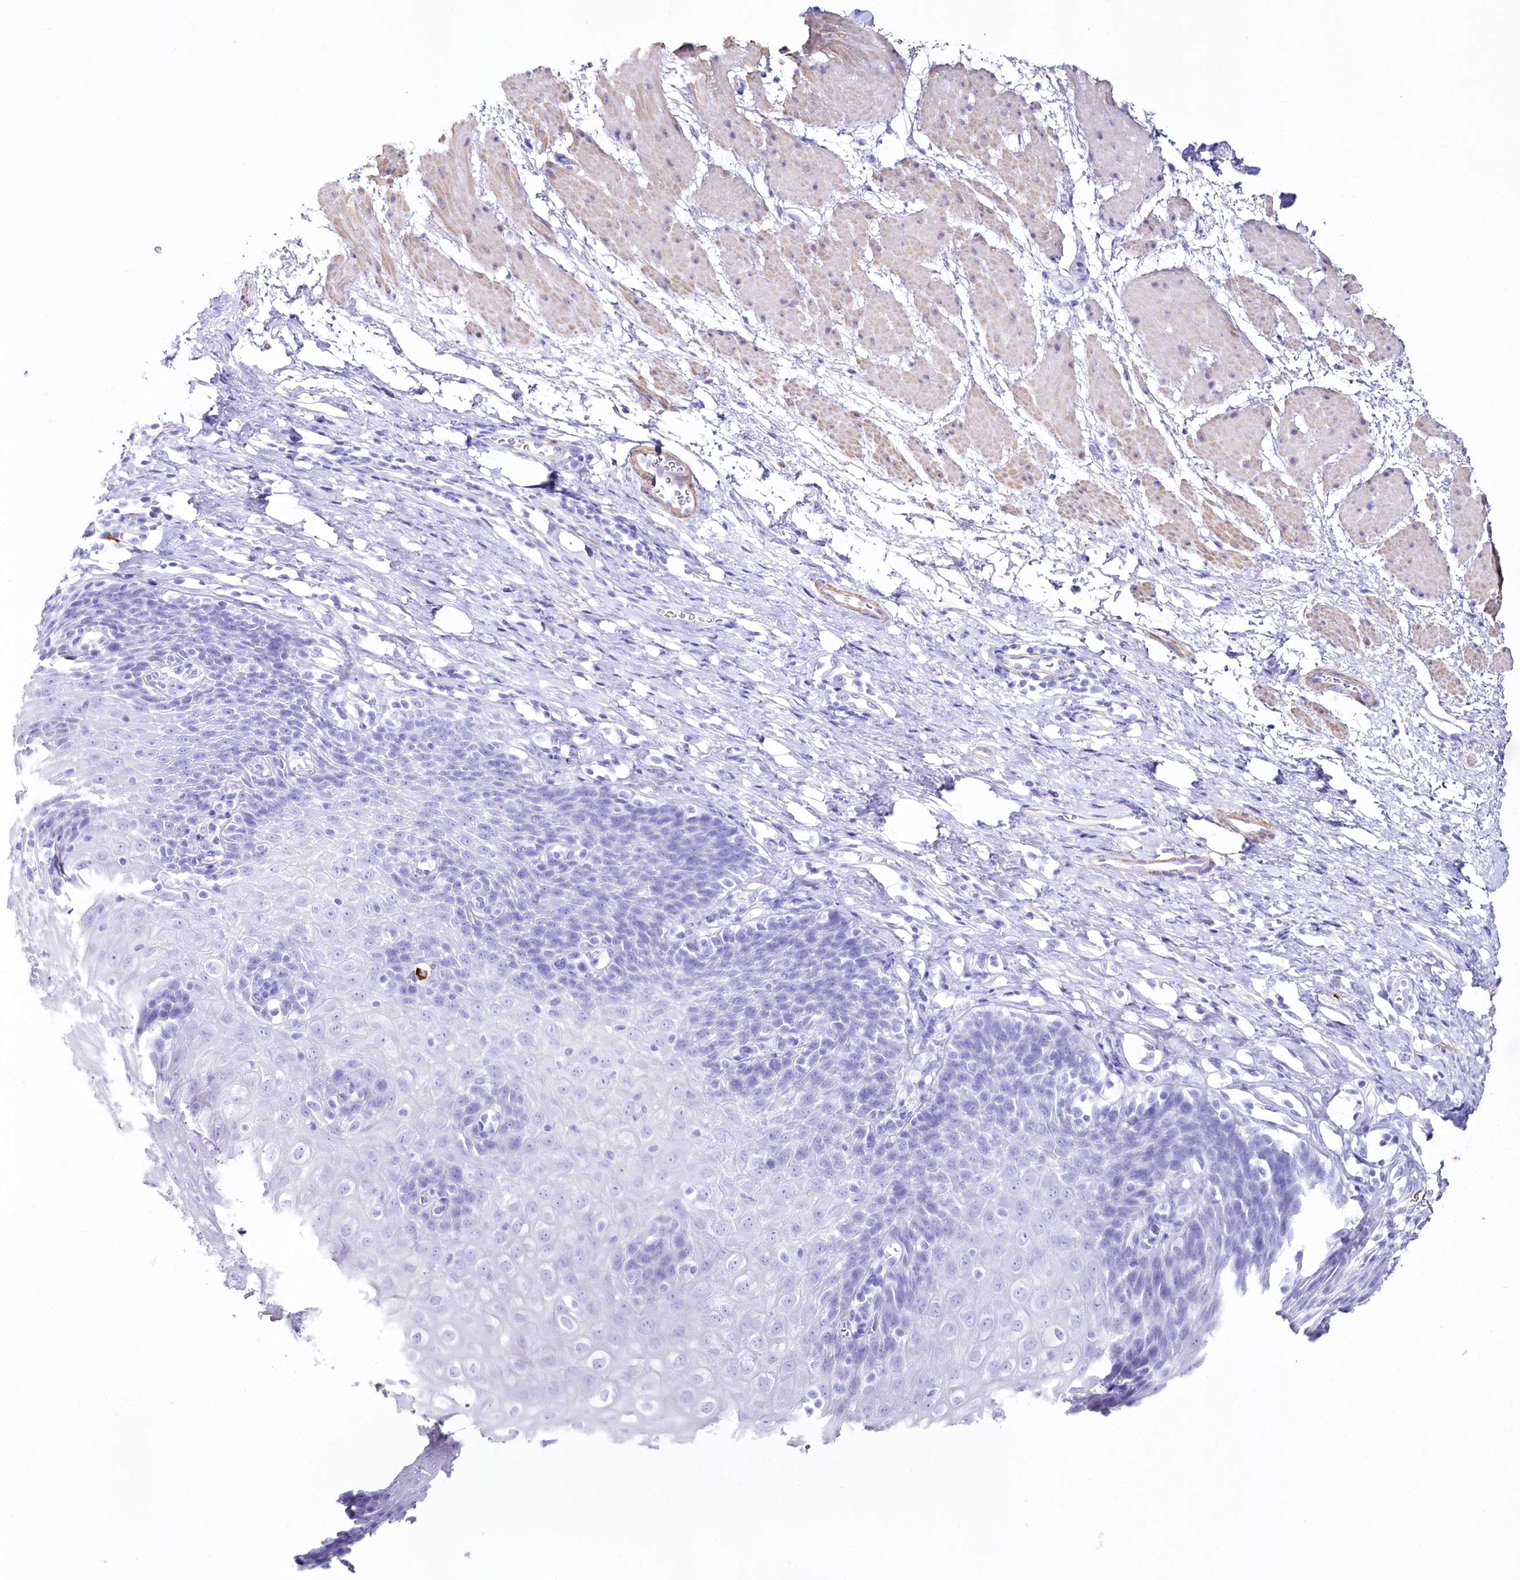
{"staining": {"intensity": "negative", "quantity": "none", "location": "none"}, "tissue": "esophagus", "cell_type": "Squamous epithelial cells", "image_type": "normal", "snomed": [{"axis": "morphology", "description": "Normal tissue, NOS"}, {"axis": "topography", "description": "Esophagus"}], "caption": "A high-resolution image shows IHC staining of benign esophagus, which displays no significant expression in squamous epithelial cells. (DAB (3,3'-diaminobenzidine) immunohistochemistry with hematoxylin counter stain).", "gene": "CSN3", "patient": {"sex": "female", "age": 61}}